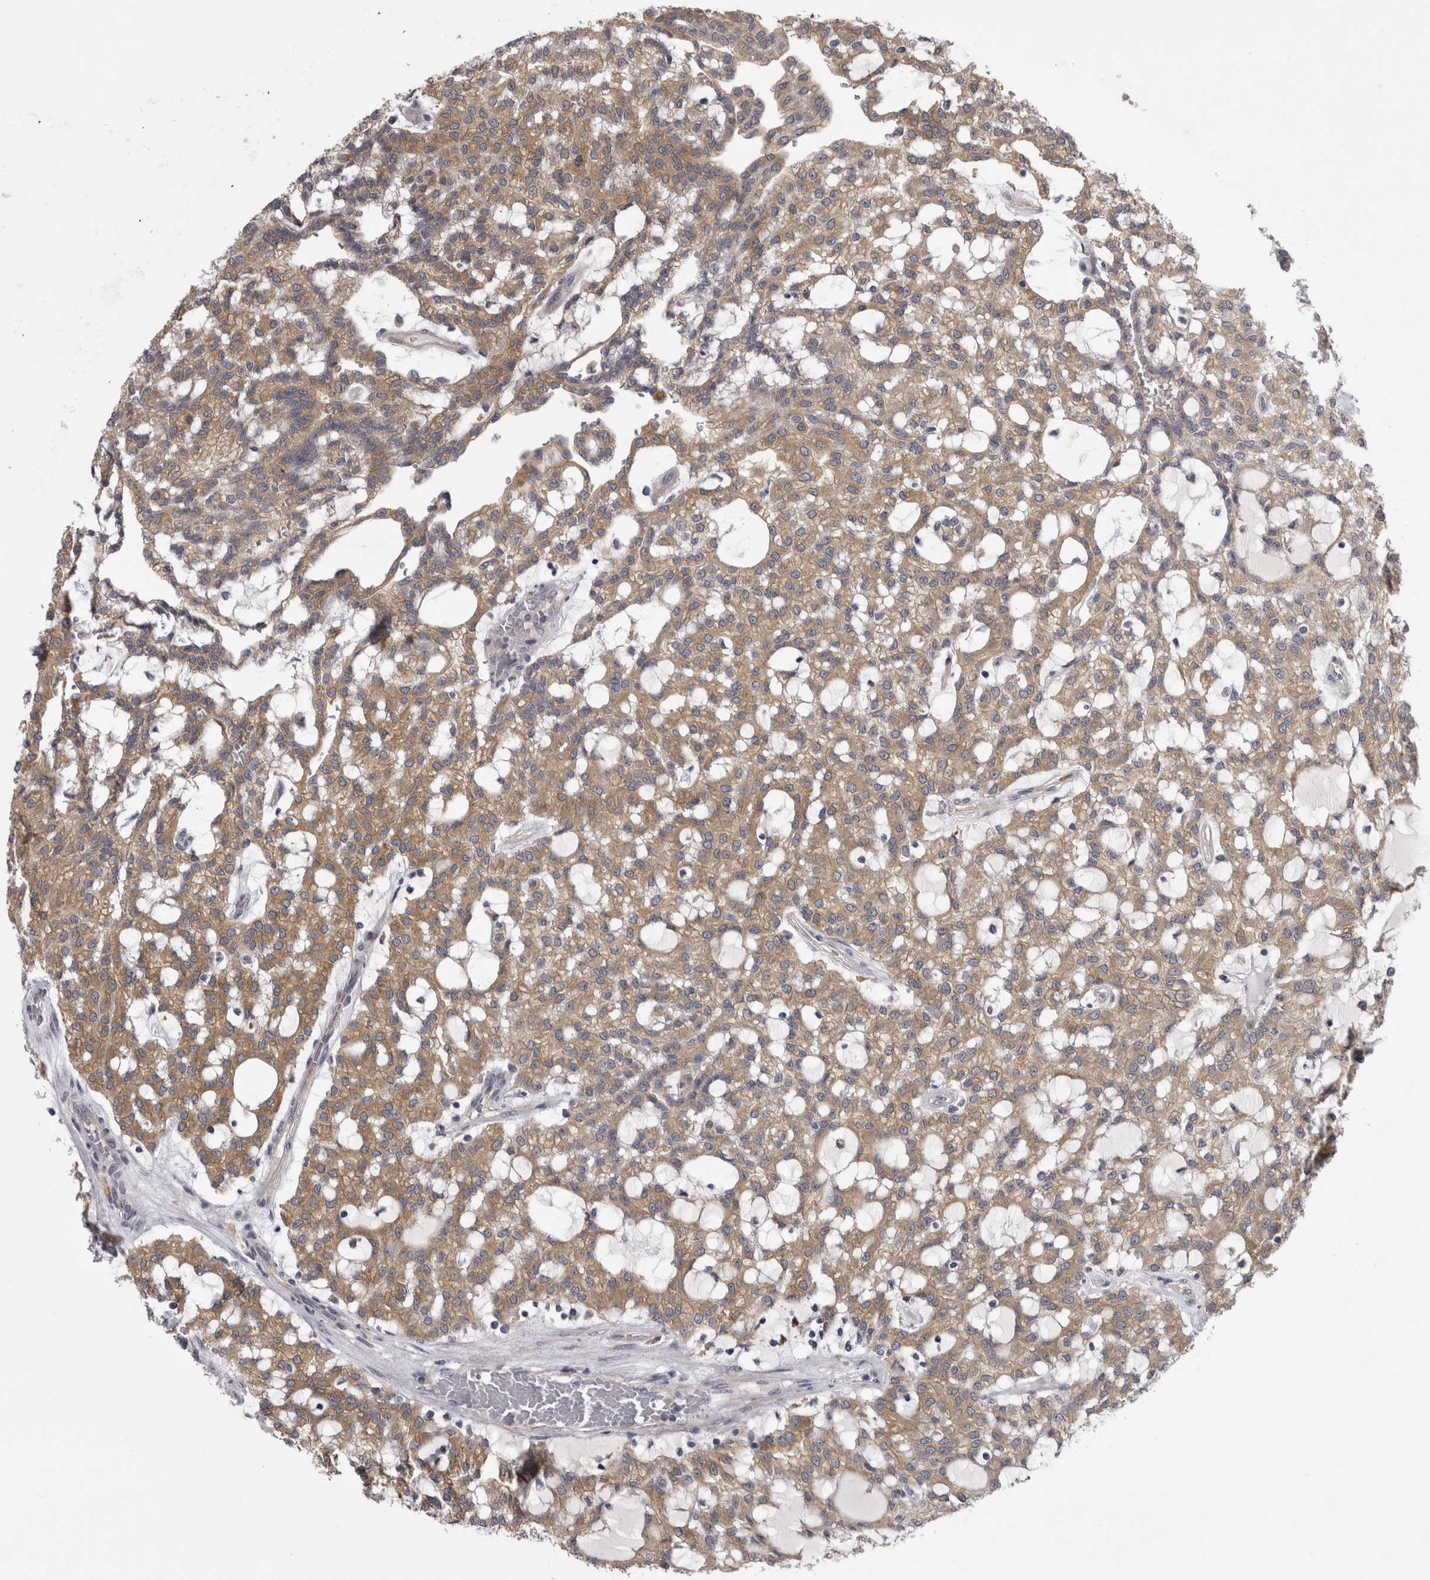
{"staining": {"intensity": "moderate", "quantity": ">75%", "location": "cytoplasmic/membranous"}, "tissue": "renal cancer", "cell_type": "Tumor cells", "image_type": "cancer", "snomed": [{"axis": "morphology", "description": "Adenocarcinoma, NOS"}, {"axis": "topography", "description": "Kidney"}], "caption": "The immunohistochemical stain labels moderate cytoplasmic/membranous positivity in tumor cells of renal cancer (adenocarcinoma) tissue. The staining was performed using DAB to visualize the protein expression in brown, while the nuclei were stained in blue with hematoxylin (Magnification: 20x).", "gene": "PRKCI", "patient": {"sex": "male", "age": 63}}